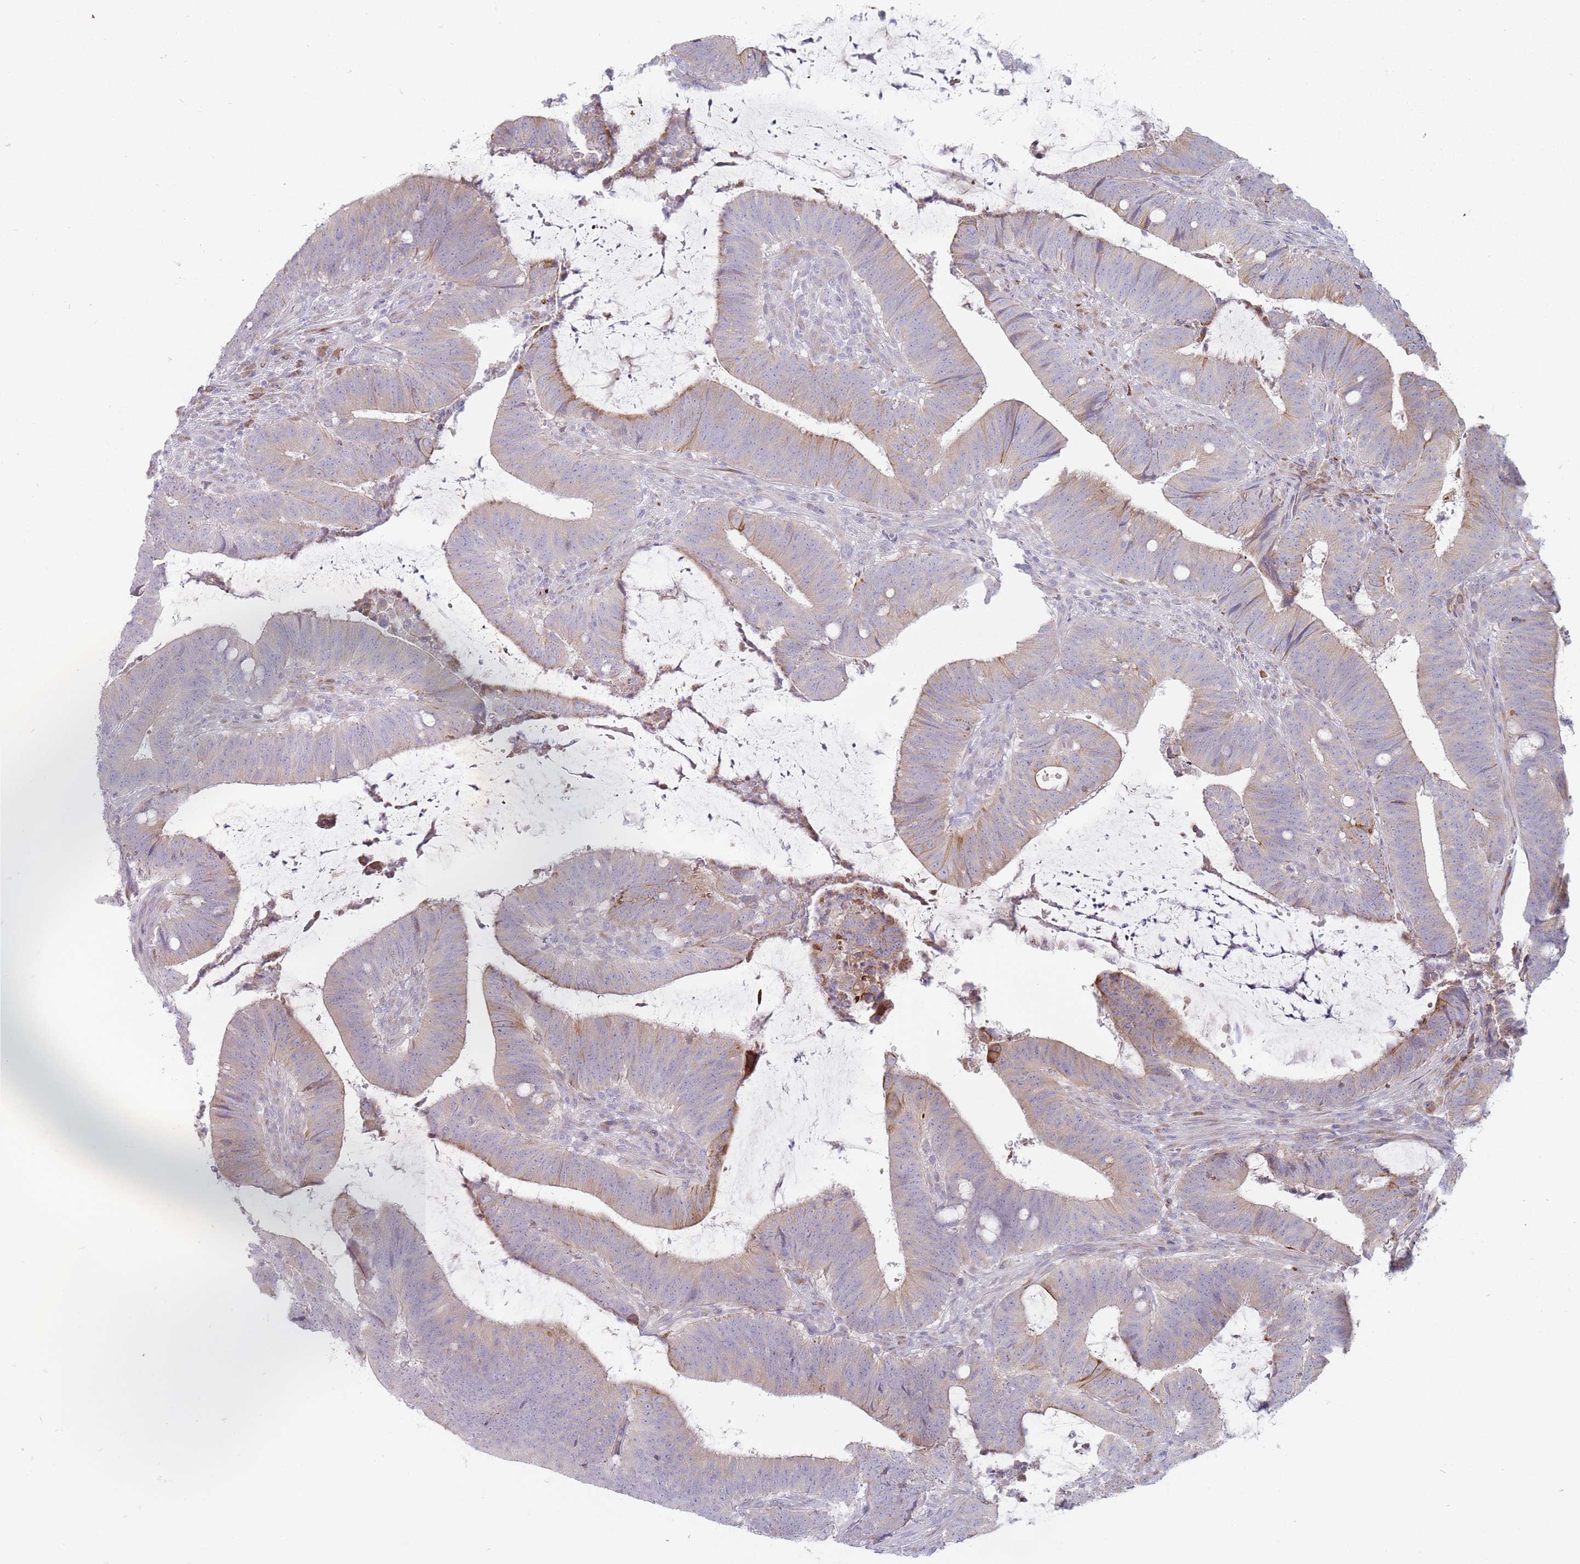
{"staining": {"intensity": "weak", "quantity": "25%-75%", "location": "cytoplasmic/membranous"}, "tissue": "colorectal cancer", "cell_type": "Tumor cells", "image_type": "cancer", "snomed": [{"axis": "morphology", "description": "Adenocarcinoma, NOS"}, {"axis": "topography", "description": "Colon"}], "caption": "Immunohistochemistry (IHC) (DAB (3,3'-diaminobenzidine)) staining of adenocarcinoma (colorectal) reveals weak cytoplasmic/membranous protein expression in approximately 25%-75% of tumor cells.", "gene": "SPATS1", "patient": {"sex": "female", "age": 43}}